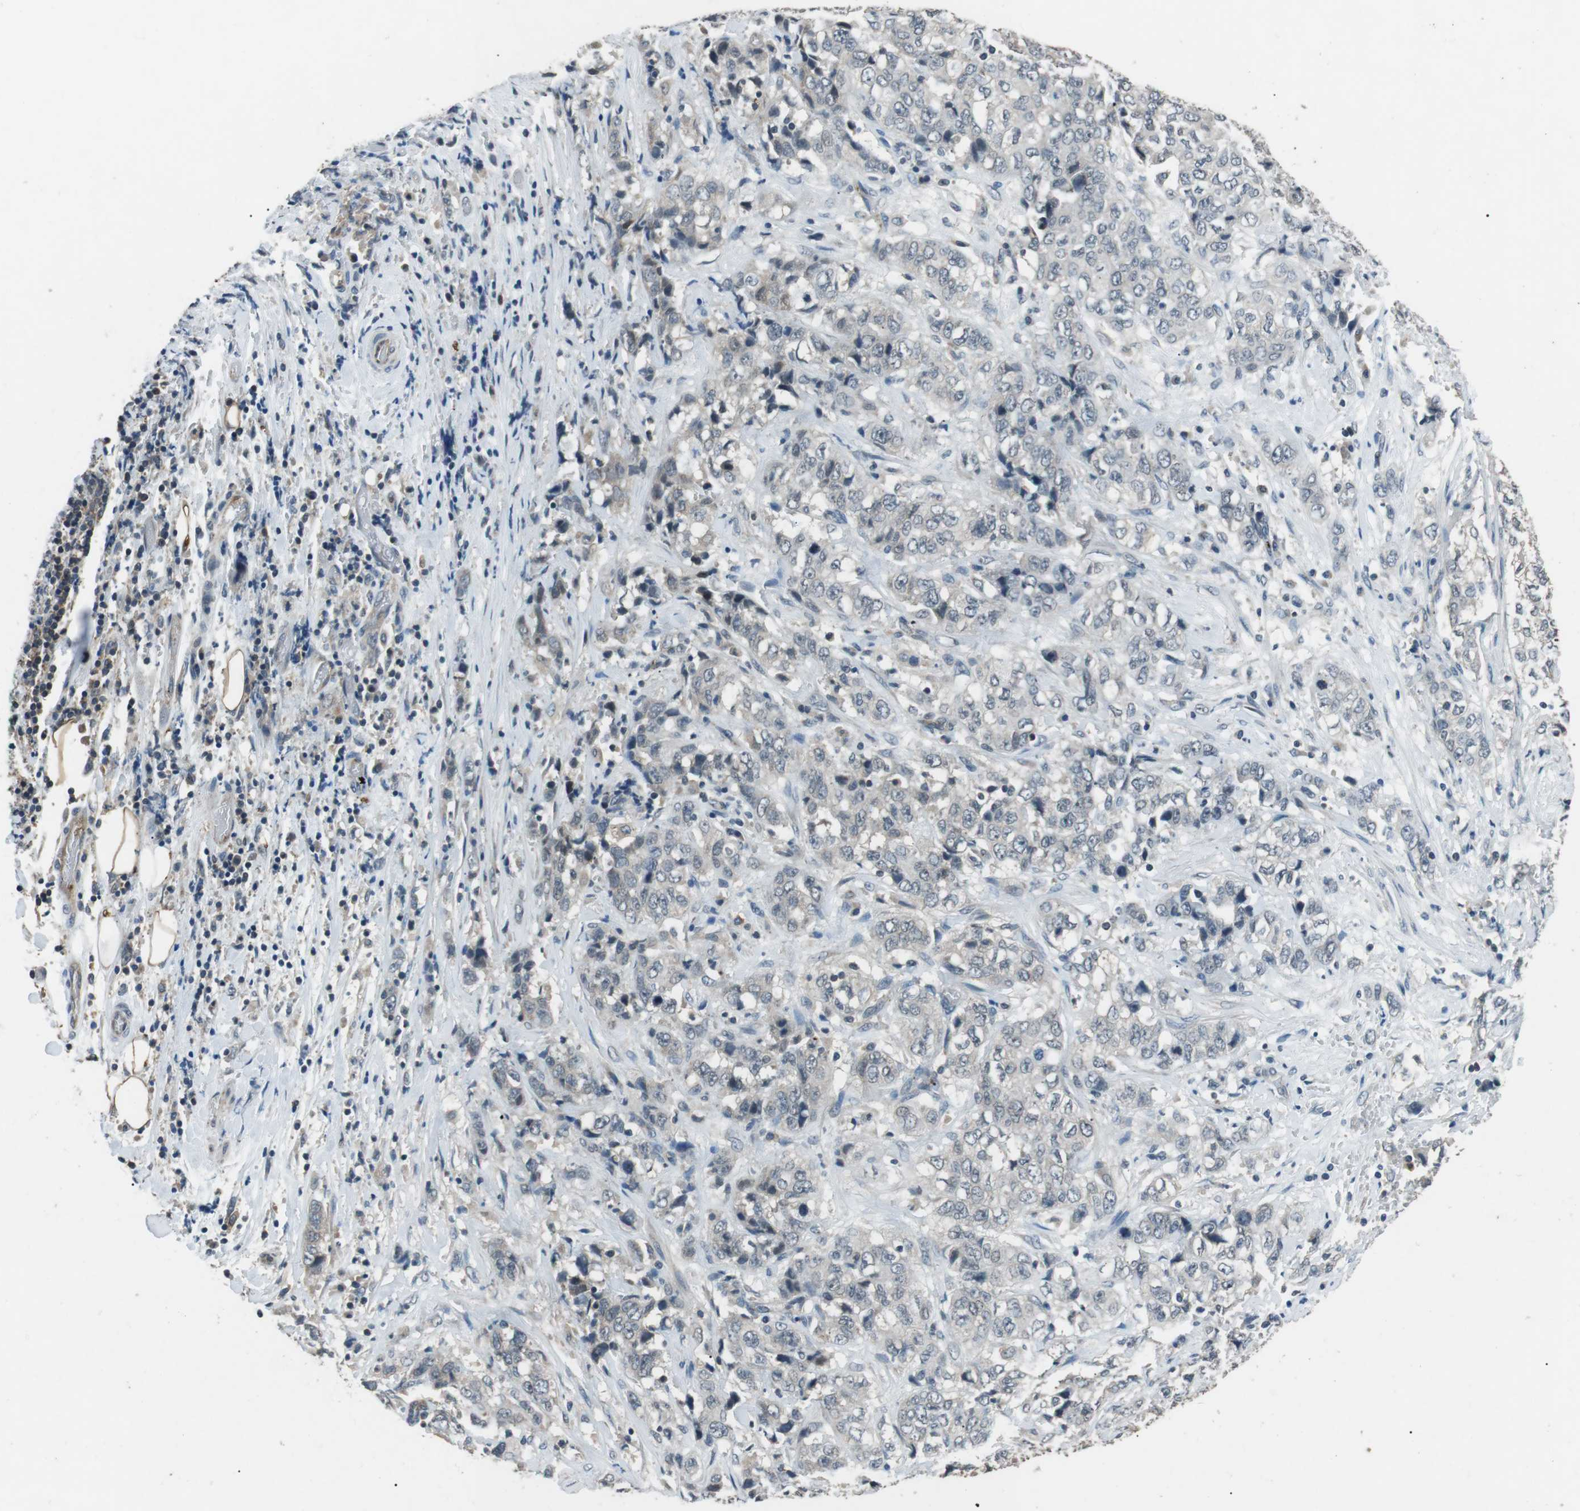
{"staining": {"intensity": "negative", "quantity": "none", "location": "none"}, "tissue": "stomach cancer", "cell_type": "Tumor cells", "image_type": "cancer", "snomed": [{"axis": "morphology", "description": "Adenocarcinoma, NOS"}, {"axis": "topography", "description": "Stomach"}], "caption": "Tumor cells show no significant staining in stomach cancer.", "gene": "NEK7", "patient": {"sex": "male", "age": 48}}